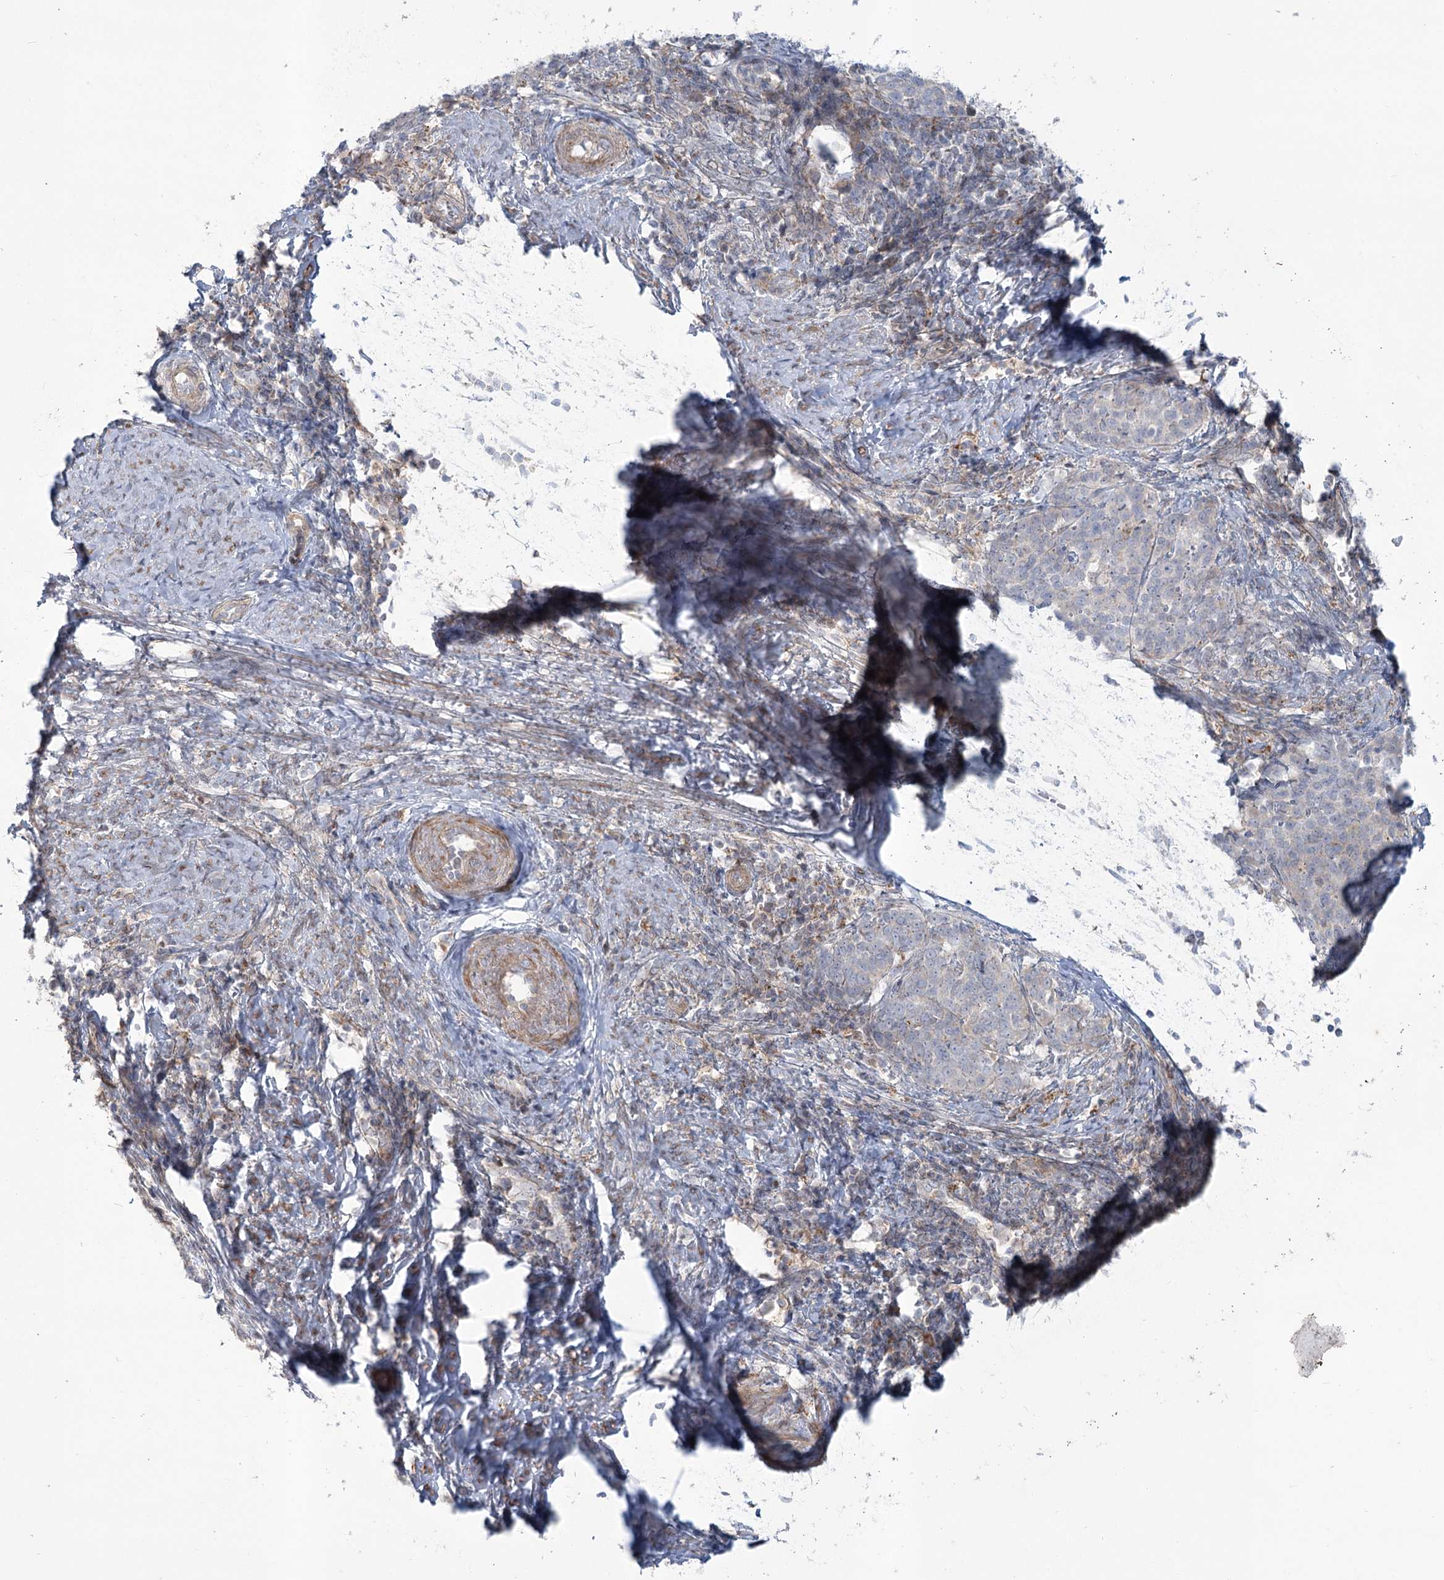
{"staining": {"intensity": "negative", "quantity": "none", "location": "none"}, "tissue": "cervical cancer", "cell_type": "Tumor cells", "image_type": "cancer", "snomed": [{"axis": "morphology", "description": "Squamous cell carcinoma, NOS"}, {"axis": "topography", "description": "Cervix"}], "caption": "High magnification brightfield microscopy of squamous cell carcinoma (cervical) stained with DAB (brown) and counterstained with hematoxylin (blue): tumor cells show no significant expression.", "gene": "MTG1", "patient": {"sex": "female", "age": 39}}